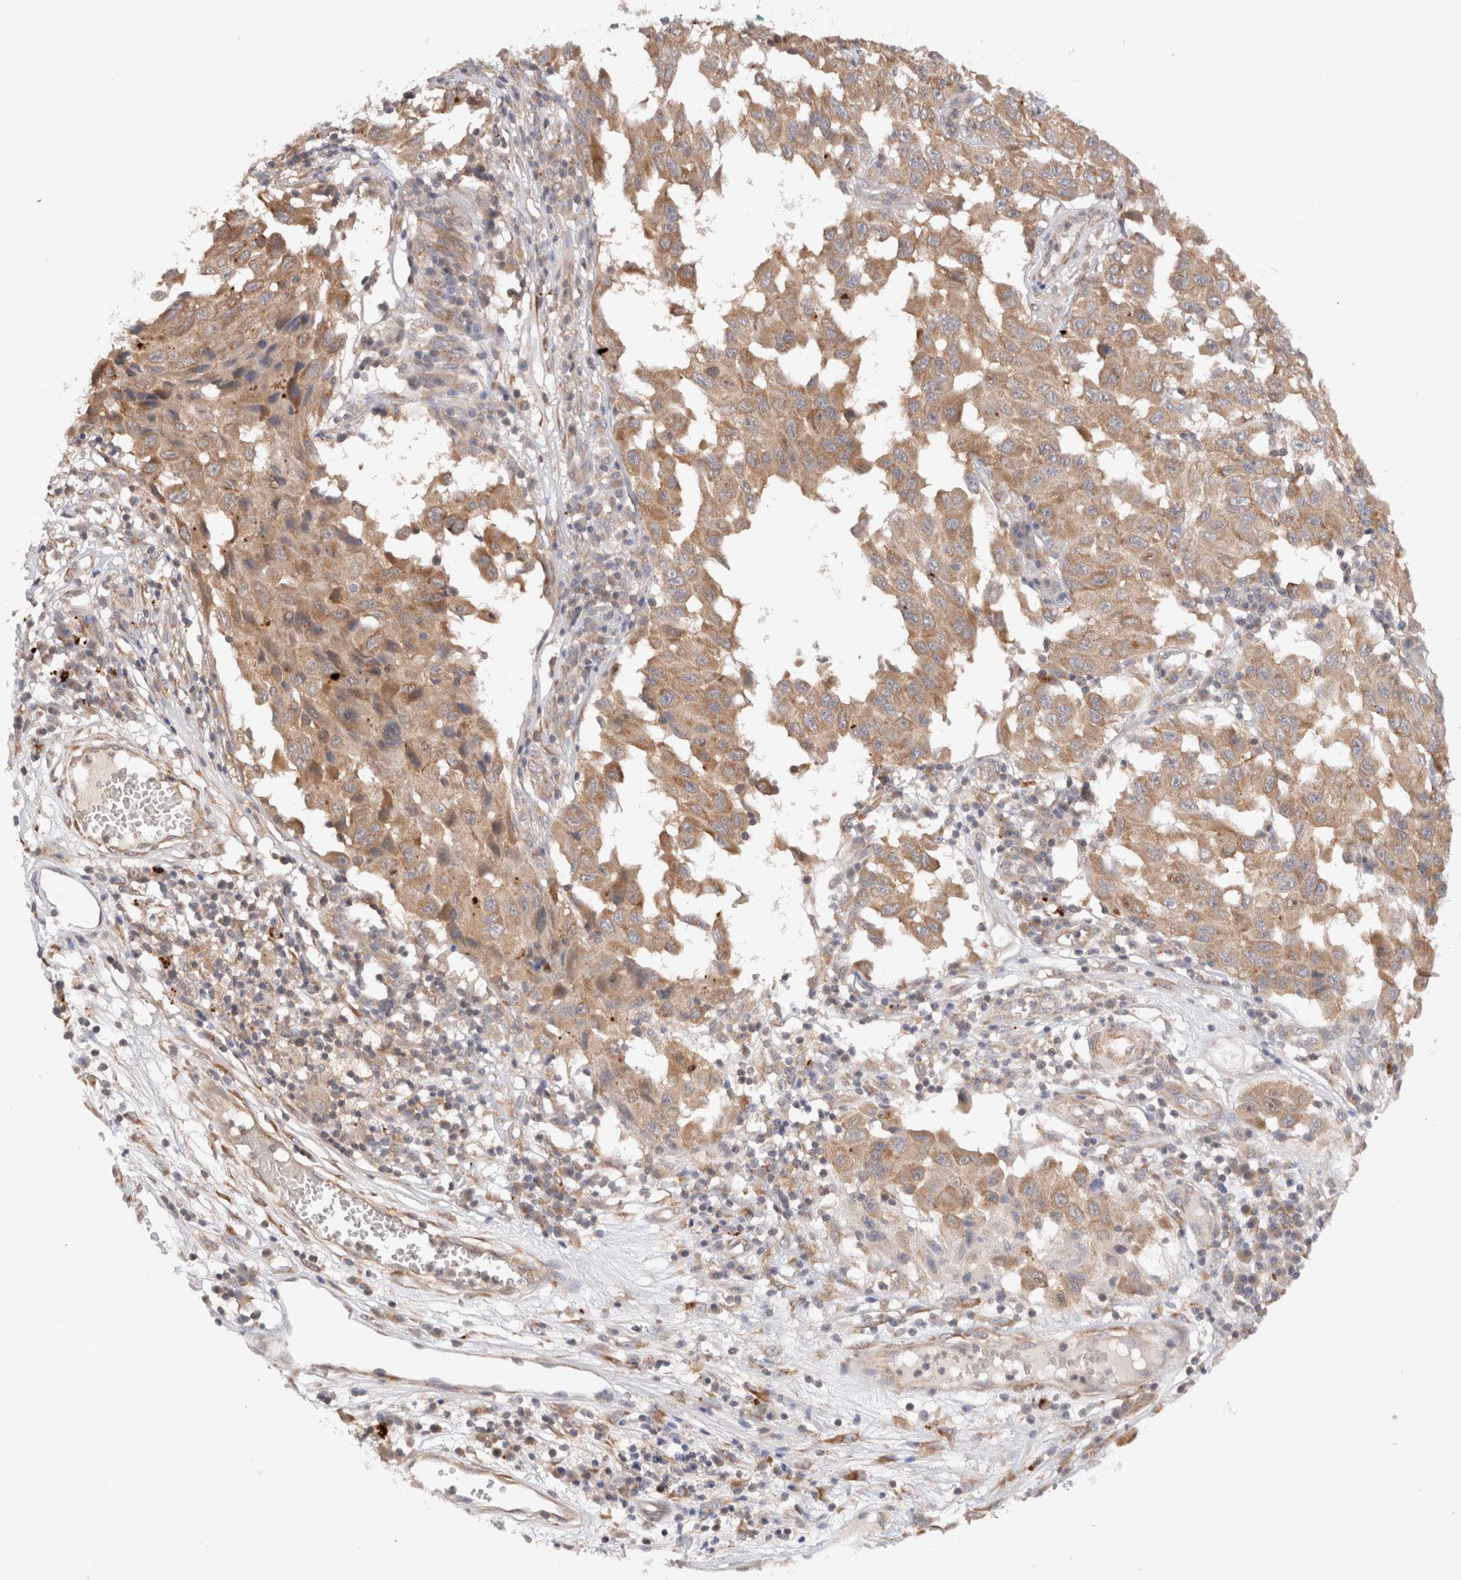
{"staining": {"intensity": "moderate", "quantity": ">75%", "location": "cytoplasmic/membranous"}, "tissue": "melanoma", "cell_type": "Tumor cells", "image_type": "cancer", "snomed": [{"axis": "morphology", "description": "Malignant melanoma, NOS"}, {"axis": "topography", "description": "Skin"}], "caption": "Human malignant melanoma stained for a protein (brown) shows moderate cytoplasmic/membranous positive positivity in approximately >75% of tumor cells.", "gene": "KLHL20", "patient": {"sex": "male", "age": 30}}